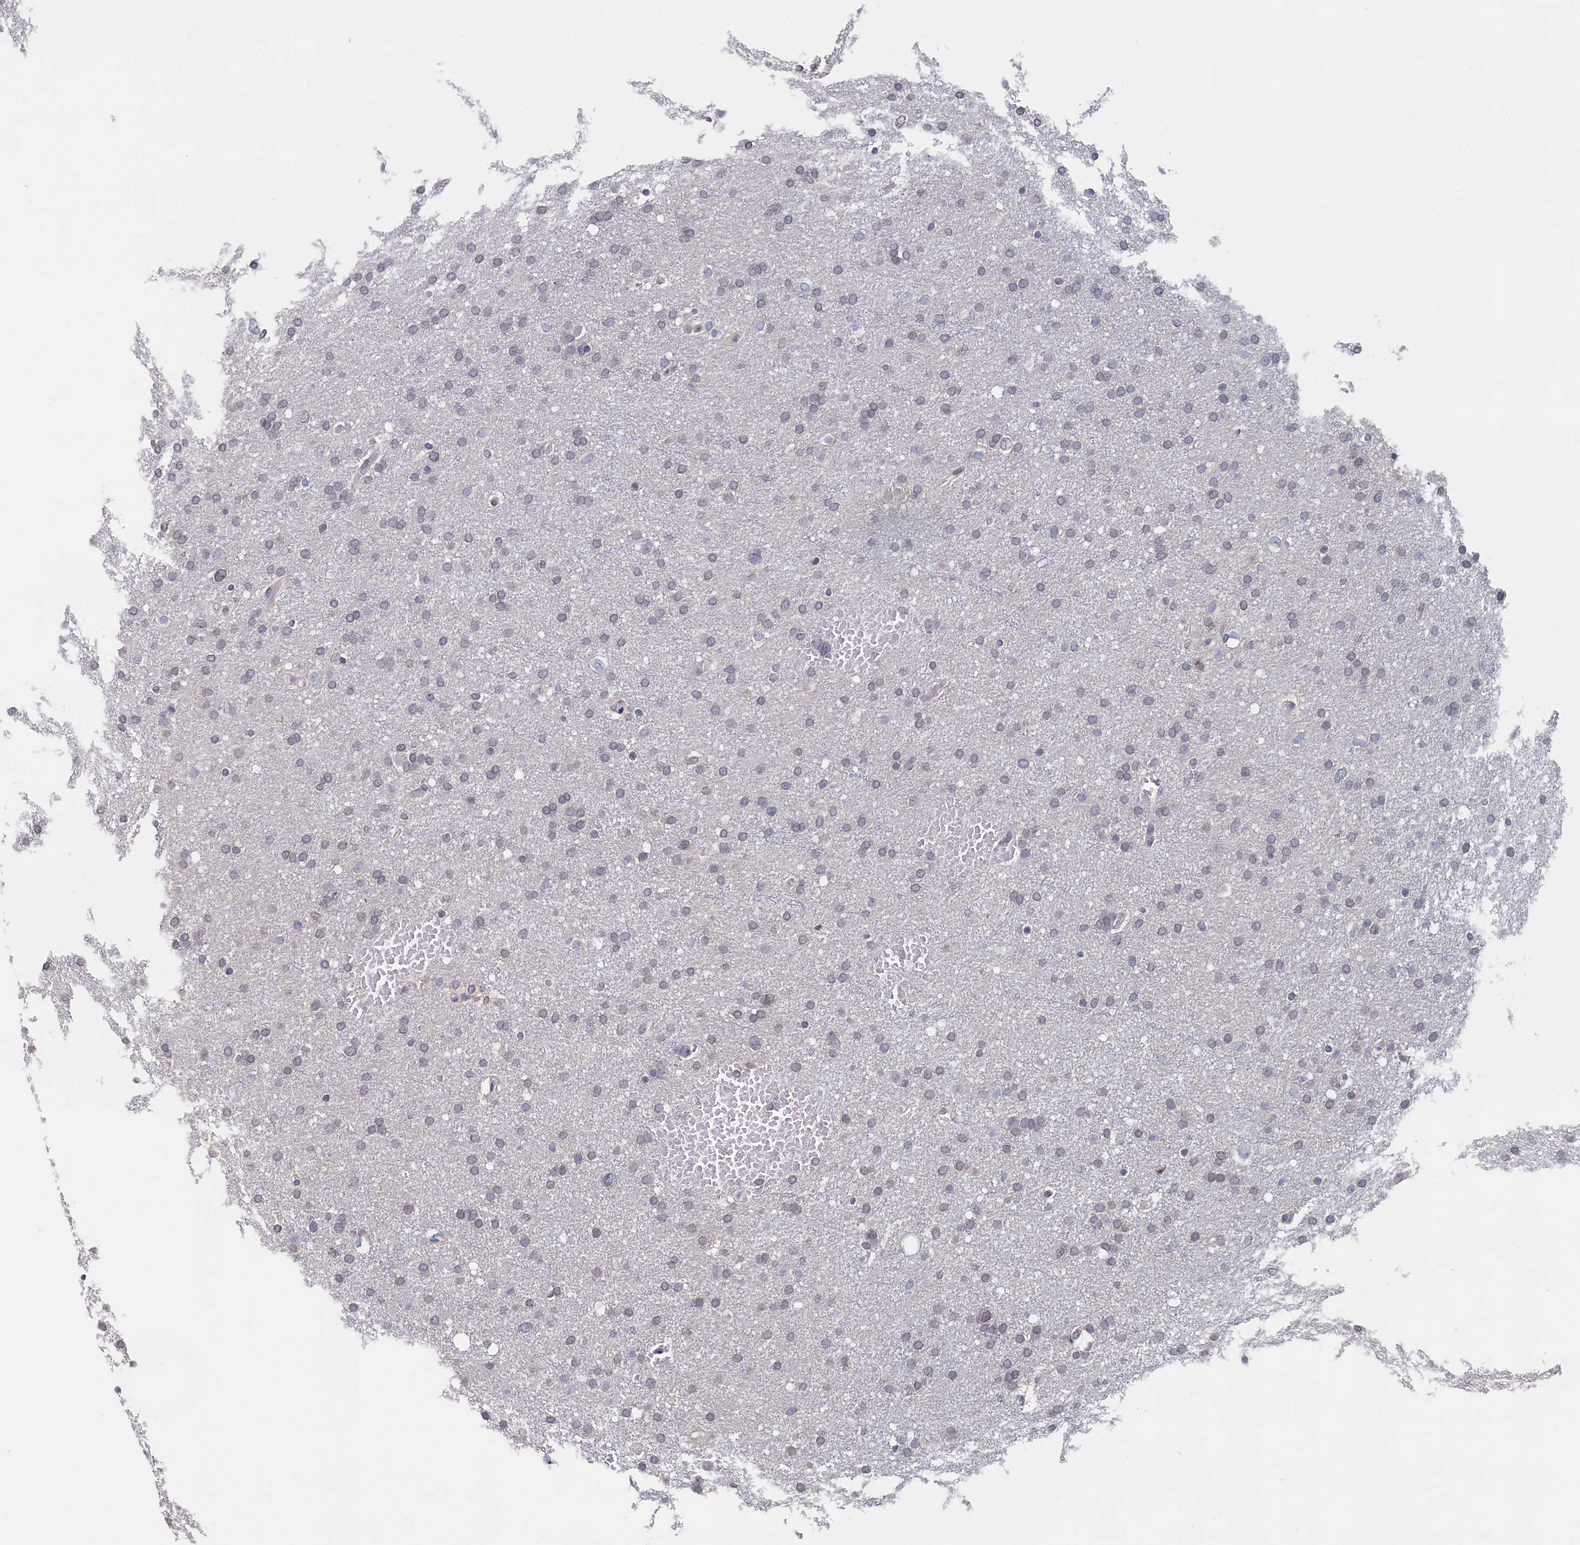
{"staining": {"intensity": "negative", "quantity": "none", "location": "none"}, "tissue": "glioma", "cell_type": "Tumor cells", "image_type": "cancer", "snomed": [{"axis": "morphology", "description": "Glioma, malignant, High grade"}, {"axis": "topography", "description": "Cerebral cortex"}], "caption": "This is a image of immunohistochemistry staining of malignant glioma (high-grade), which shows no positivity in tumor cells. Brightfield microscopy of immunohistochemistry stained with DAB (brown) and hematoxylin (blue), captured at high magnification.", "gene": "C11orf54", "patient": {"sex": "female", "age": 36}}